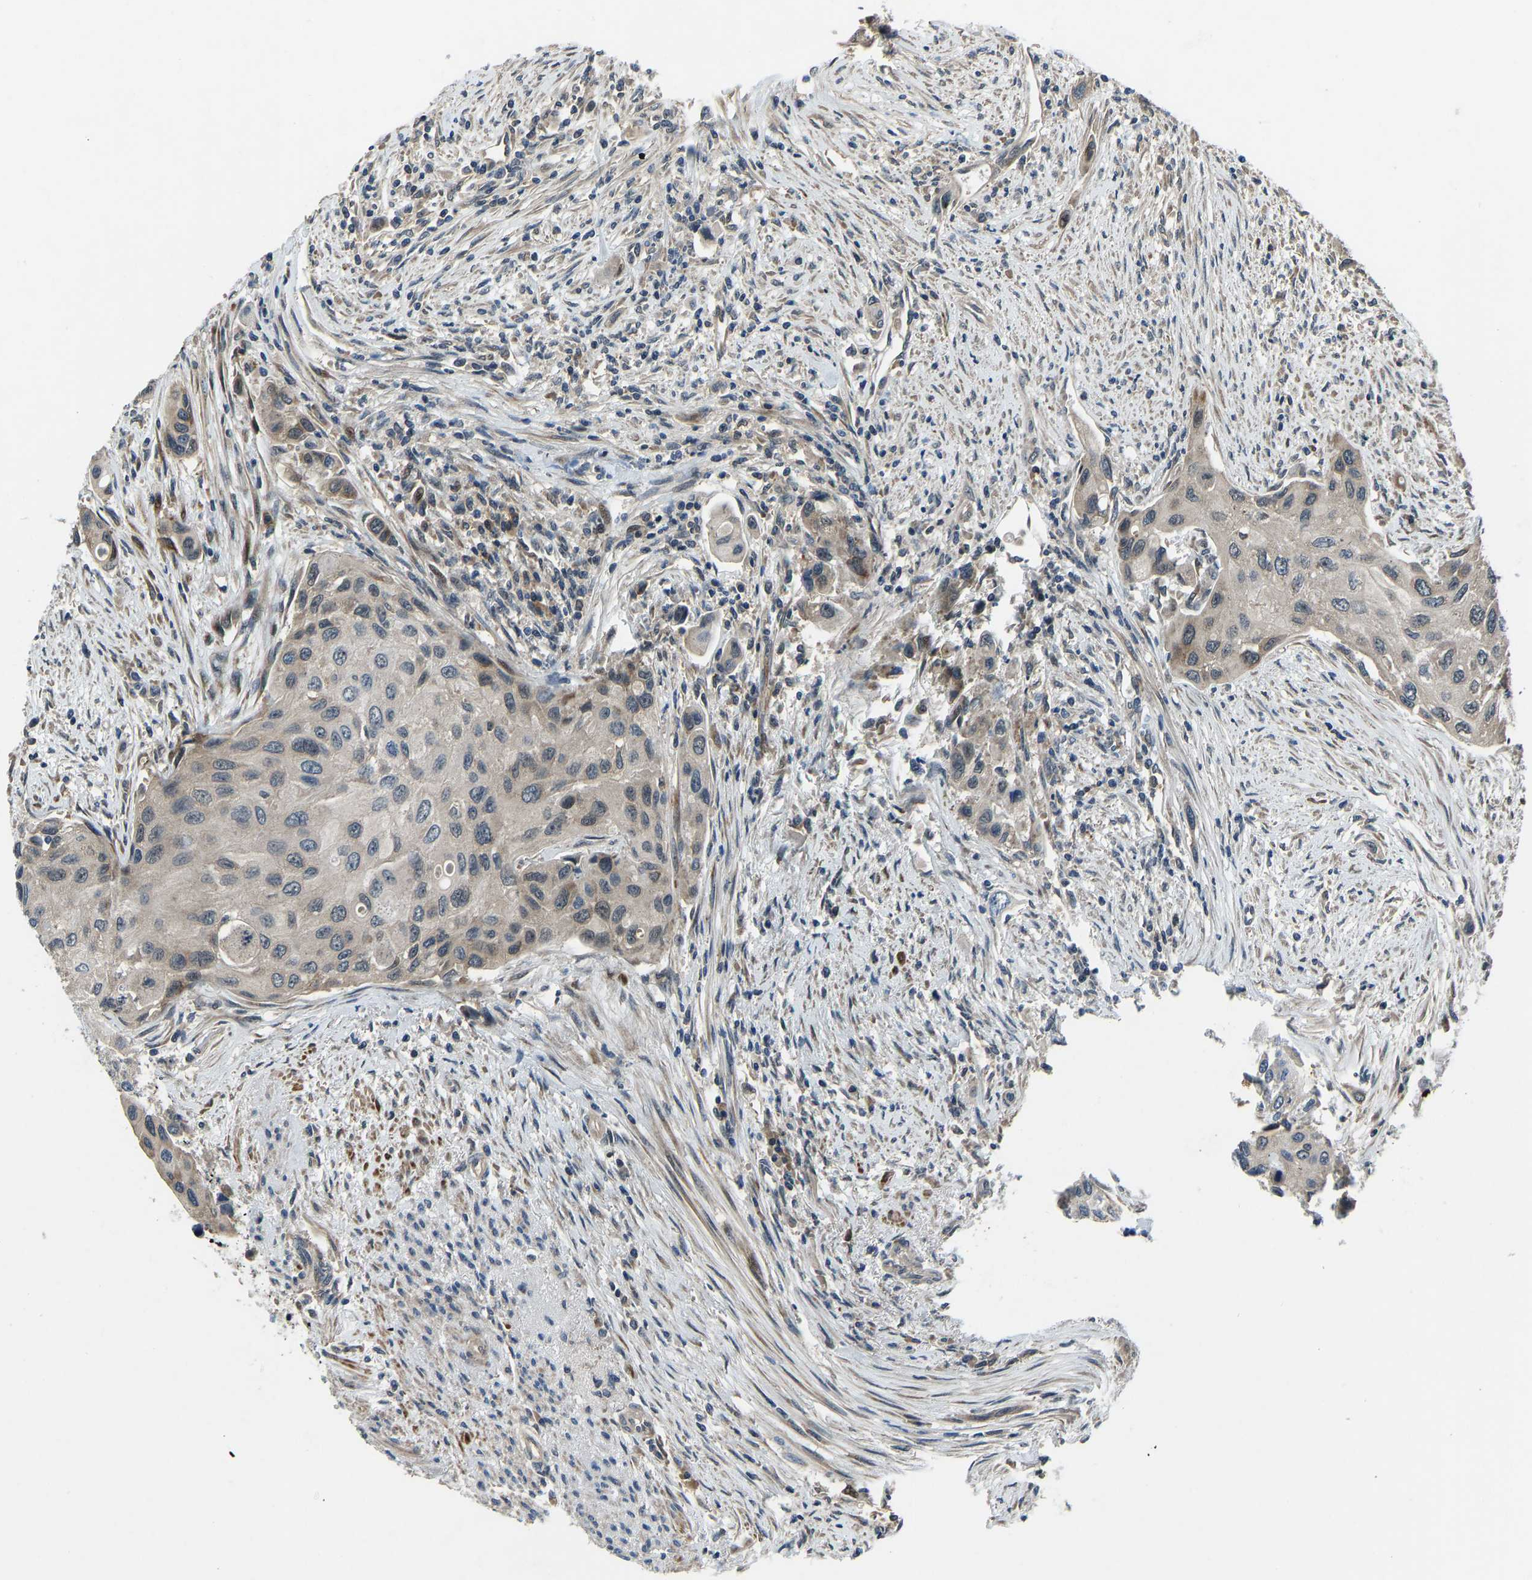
{"staining": {"intensity": "moderate", "quantity": "<25%", "location": "cytoplasmic/membranous"}, "tissue": "urothelial cancer", "cell_type": "Tumor cells", "image_type": "cancer", "snomed": [{"axis": "morphology", "description": "Urothelial carcinoma, High grade"}, {"axis": "topography", "description": "Urinary bladder"}], "caption": "Immunohistochemistry (IHC) staining of urothelial cancer, which reveals low levels of moderate cytoplasmic/membranous staining in about <25% of tumor cells indicating moderate cytoplasmic/membranous protein positivity. The staining was performed using DAB (brown) for protein detection and nuclei were counterstained in hematoxylin (blue).", "gene": "RLIM", "patient": {"sex": "female", "age": 56}}